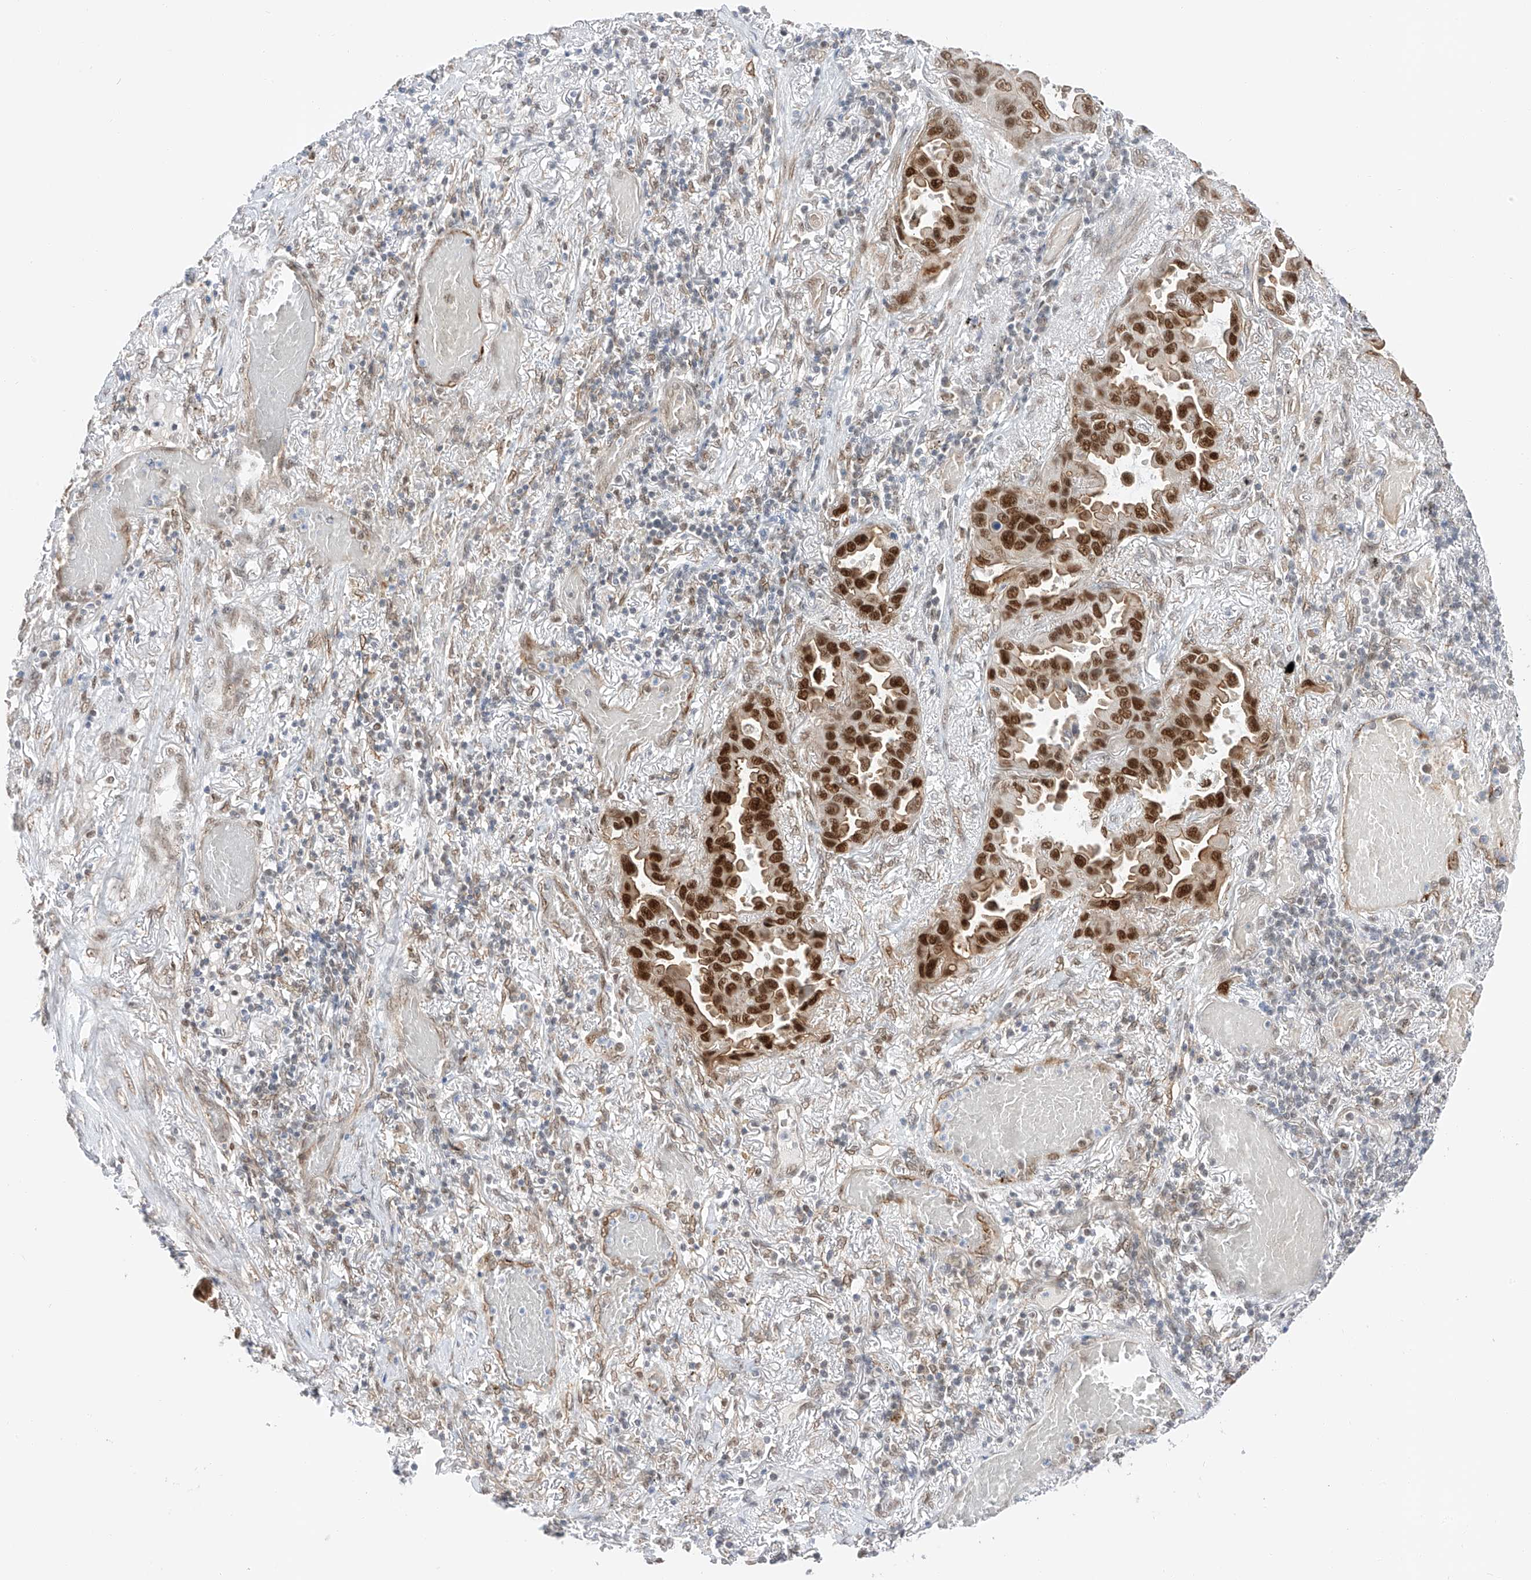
{"staining": {"intensity": "strong", "quantity": "25%-75%", "location": "cytoplasmic/membranous,nuclear"}, "tissue": "lung cancer", "cell_type": "Tumor cells", "image_type": "cancer", "snomed": [{"axis": "morphology", "description": "Adenocarcinoma, NOS"}, {"axis": "topography", "description": "Lung"}], "caption": "A high-resolution micrograph shows immunohistochemistry (IHC) staining of lung cancer, which reveals strong cytoplasmic/membranous and nuclear staining in approximately 25%-75% of tumor cells.", "gene": "POGK", "patient": {"sex": "male", "age": 64}}